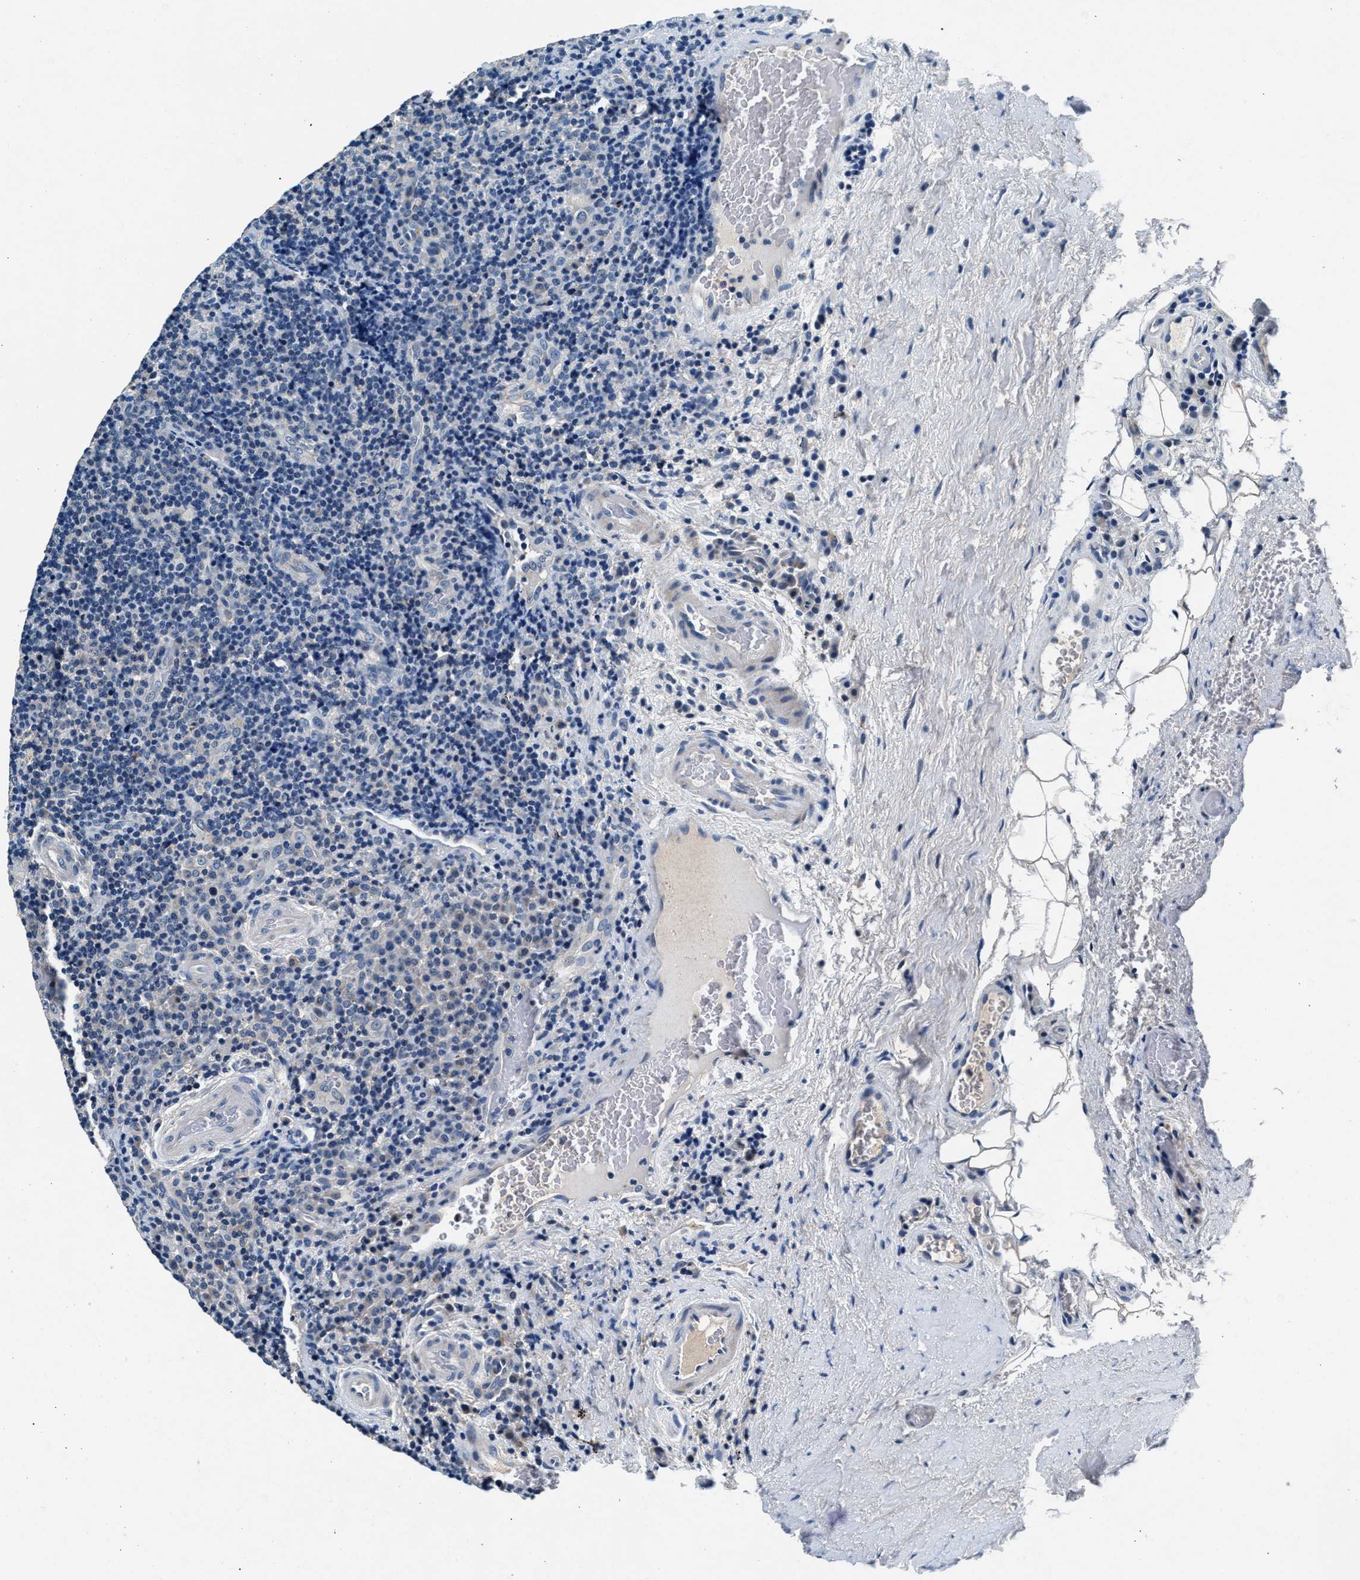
{"staining": {"intensity": "negative", "quantity": "none", "location": "none"}, "tissue": "lymphoma", "cell_type": "Tumor cells", "image_type": "cancer", "snomed": [{"axis": "morphology", "description": "Malignant lymphoma, non-Hodgkin's type, High grade"}, {"axis": "topography", "description": "Tonsil"}], "caption": "Photomicrograph shows no significant protein staining in tumor cells of high-grade malignant lymphoma, non-Hodgkin's type. (DAB immunohistochemistry visualized using brightfield microscopy, high magnification).", "gene": "DENND6B", "patient": {"sex": "female", "age": 36}}